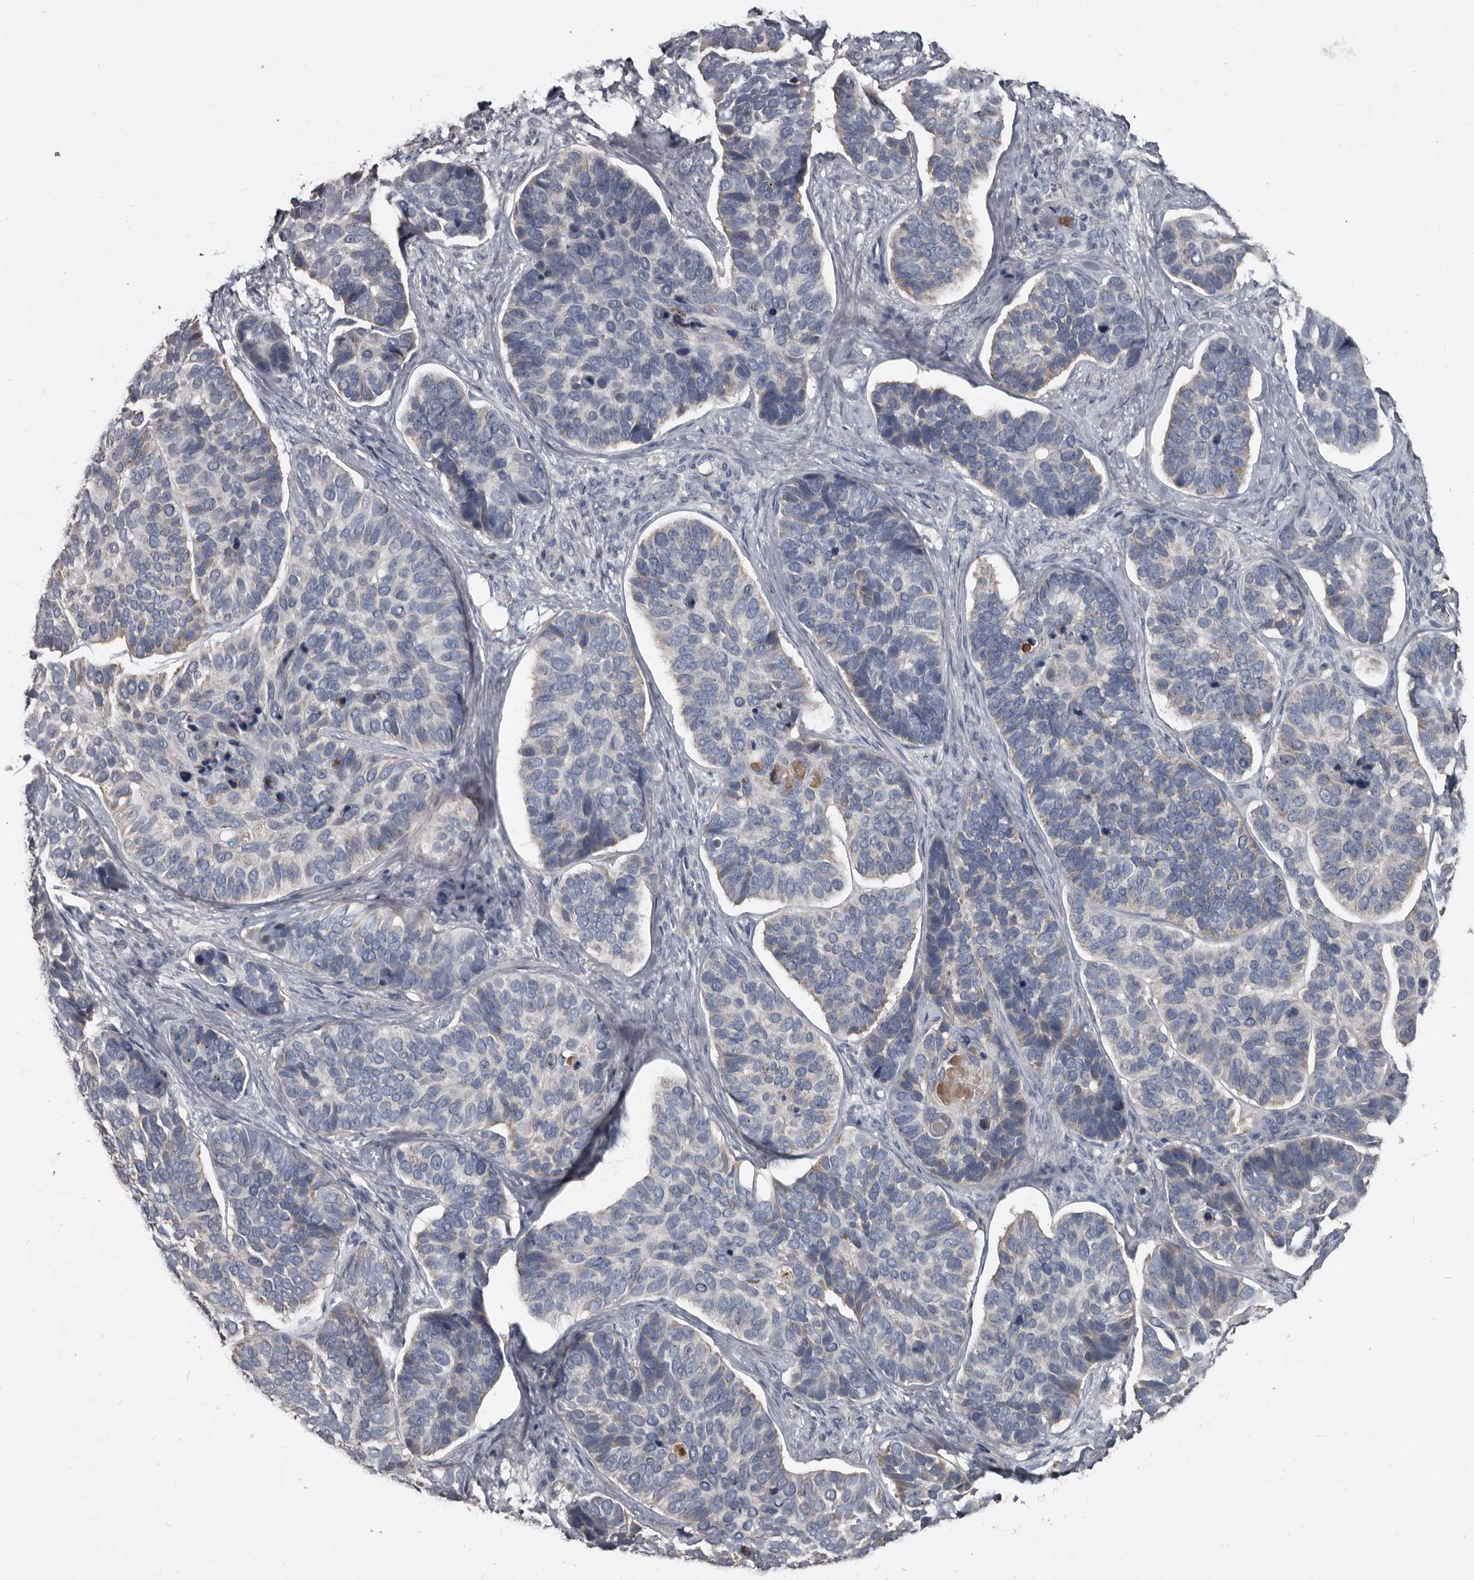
{"staining": {"intensity": "weak", "quantity": "<25%", "location": "cytoplasmic/membranous"}, "tissue": "skin cancer", "cell_type": "Tumor cells", "image_type": "cancer", "snomed": [{"axis": "morphology", "description": "Basal cell carcinoma"}, {"axis": "topography", "description": "Skin"}], "caption": "The micrograph exhibits no significant expression in tumor cells of basal cell carcinoma (skin).", "gene": "GREB1", "patient": {"sex": "male", "age": 62}}